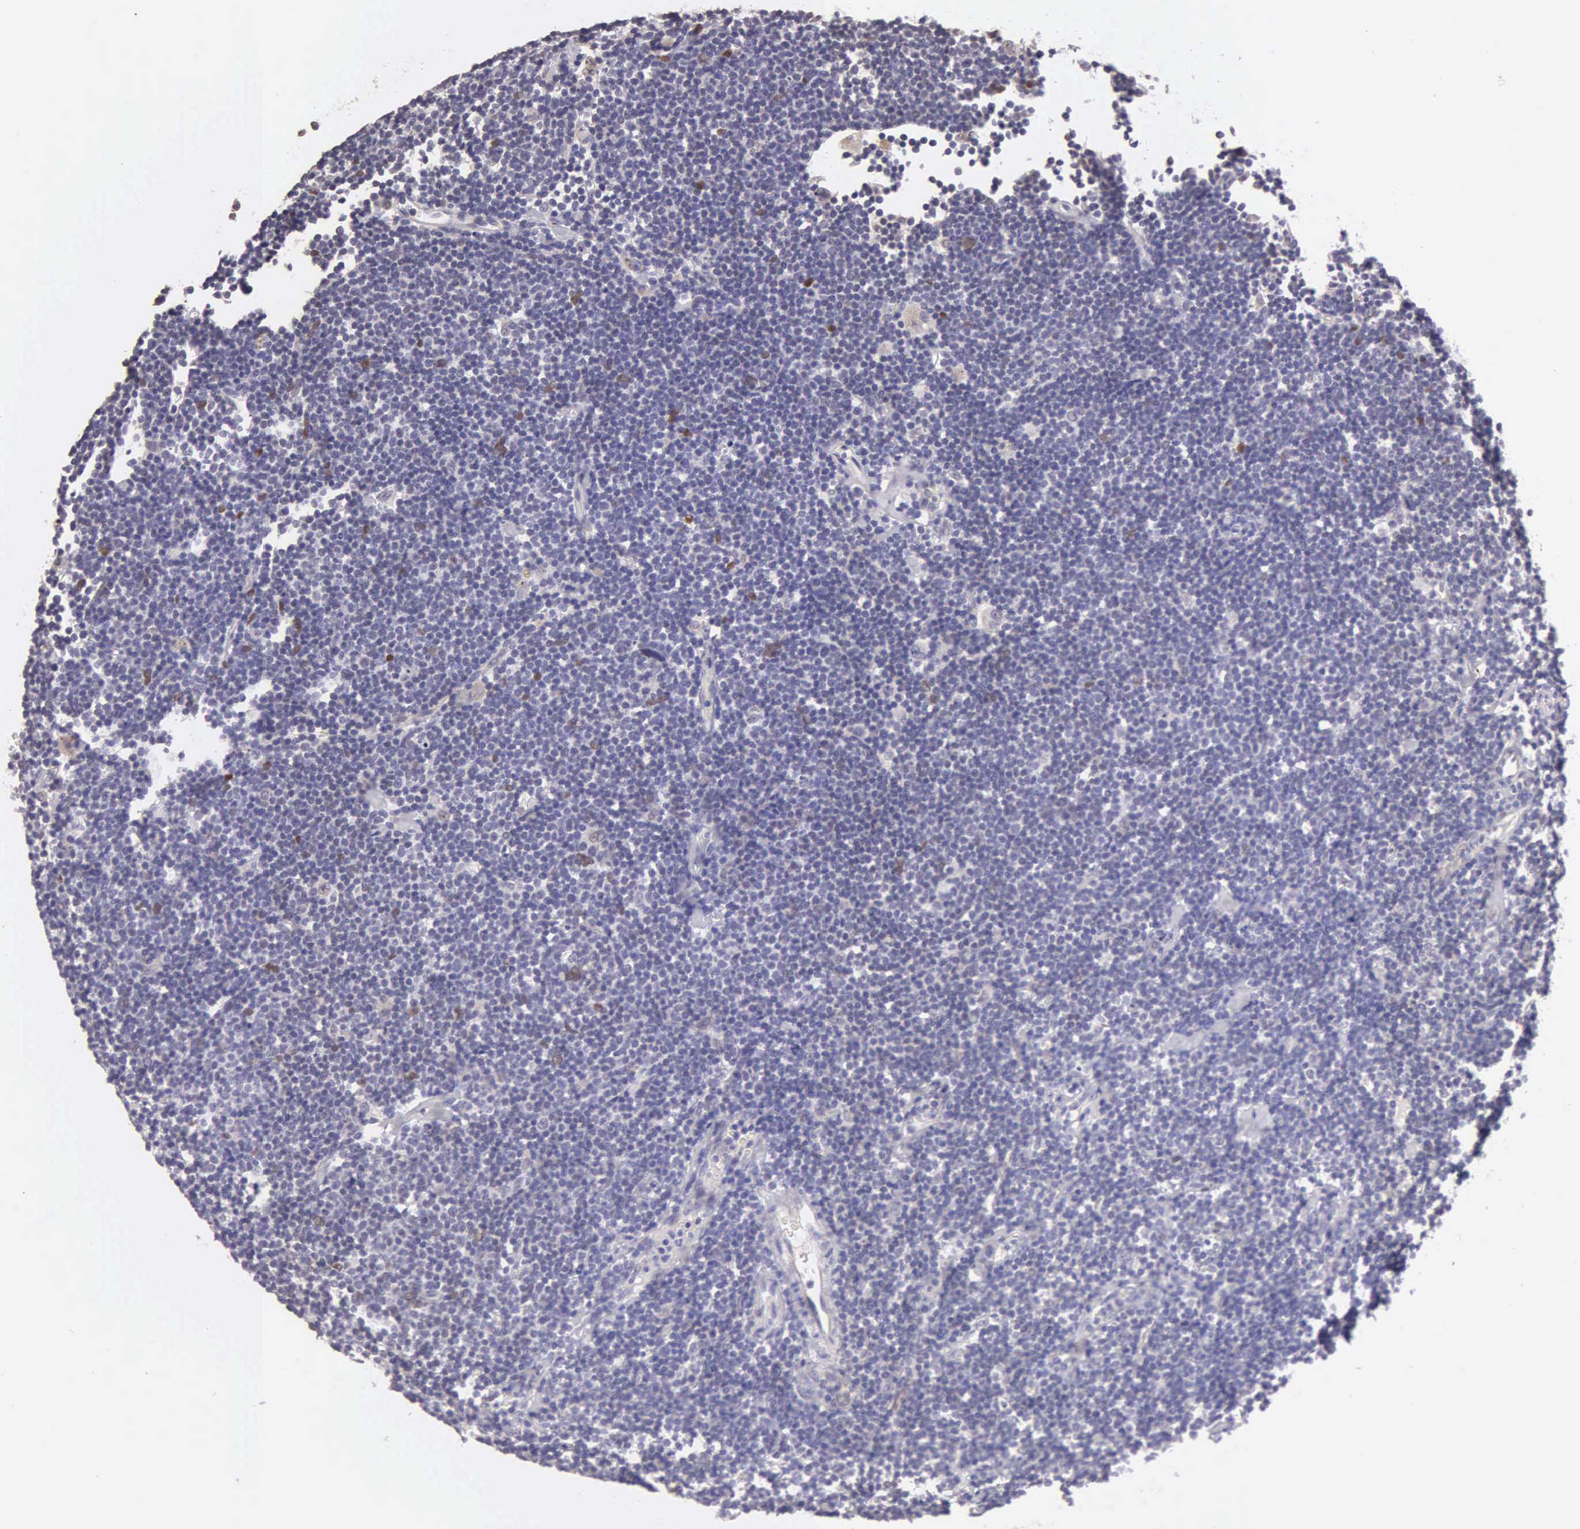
{"staining": {"intensity": "negative", "quantity": "none", "location": "none"}, "tissue": "lymphoma", "cell_type": "Tumor cells", "image_type": "cancer", "snomed": [{"axis": "morphology", "description": "Malignant lymphoma, non-Hodgkin's type, Low grade"}, {"axis": "topography", "description": "Lymph node"}], "caption": "The micrograph displays no staining of tumor cells in lymphoma. (DAB immunohistochemistry with hematoxylin counter stain).", "gene": "ESR1", "patient": {"sex": "male", "age": 65}}